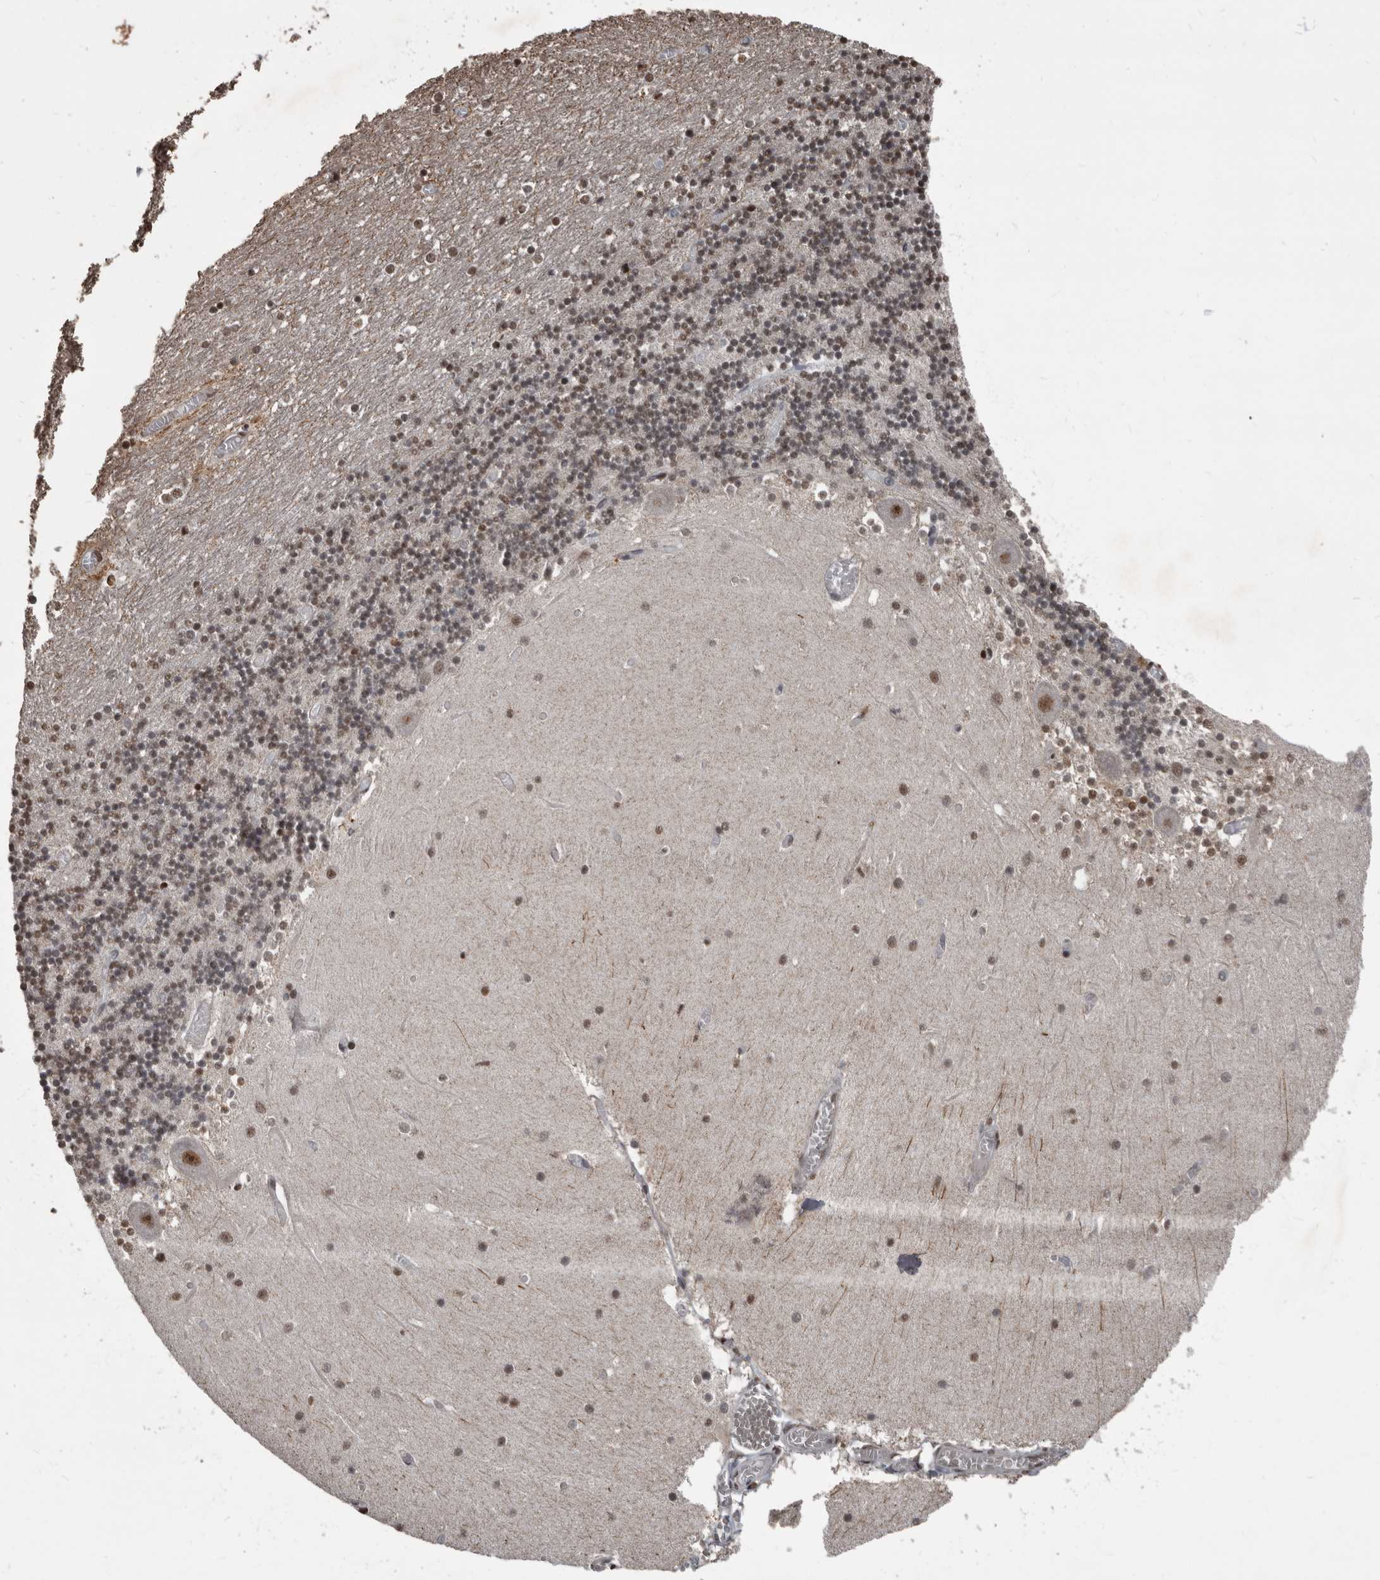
{"staining": {"intensity": "weak", "quantity": ">75%", "location": "nuclear"}, "tissue": "cerebellum", "cell_type": "Cells in granular layer", "image_type": "normal", "snomed": [{"axis": "morphology", "description": "Normal tissue, NOS"}, {"axis": "topography", "description": "Cerebellum"}], "caption": "Unremarkable cerebellum reveals weak nuclear positivity in about >75% of cells in granular layer (DAB = brown stain, brightfield microscopy at high magnification)..", "gene": "CHD1L", "patient": {"sex": "female", "age": 28}}